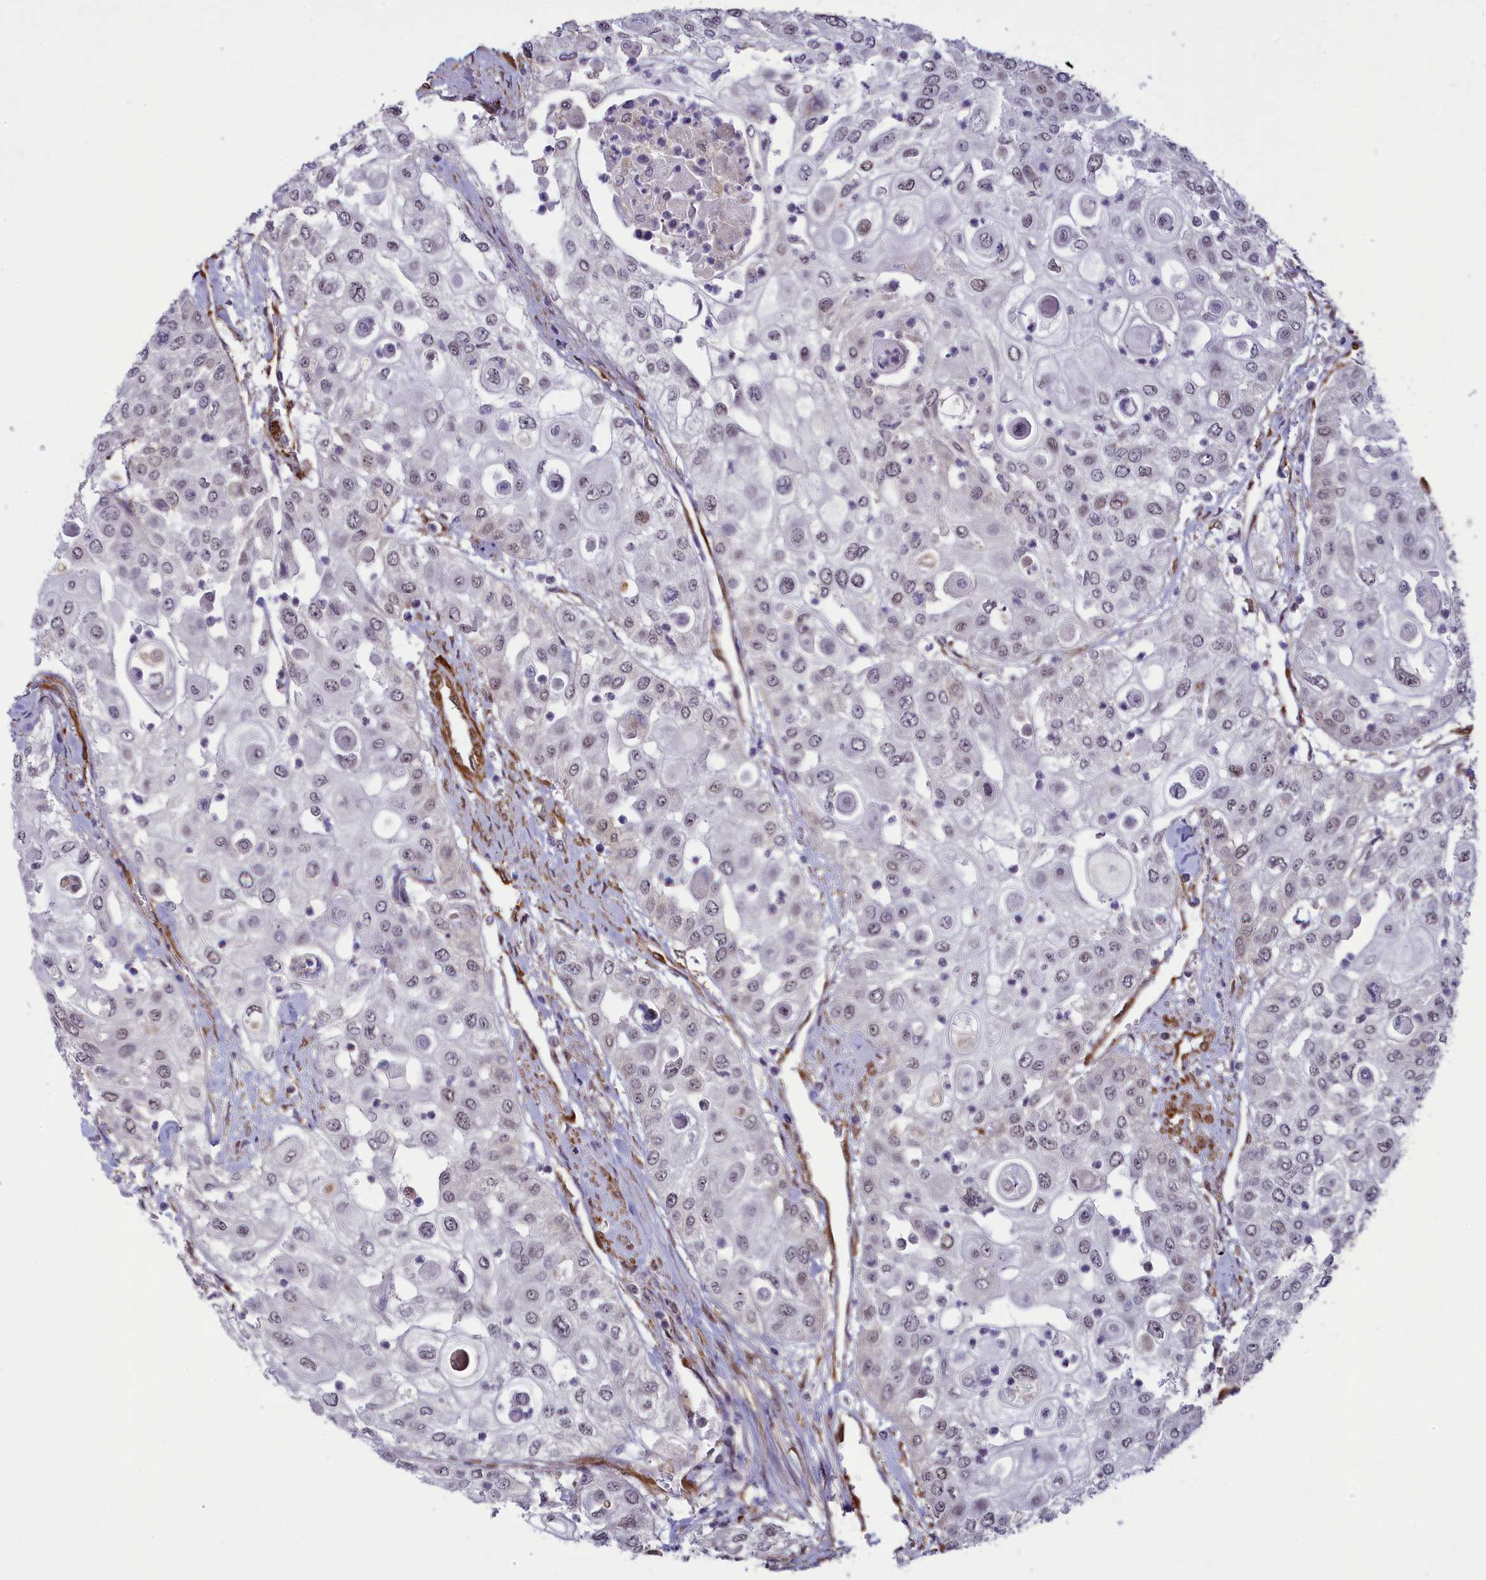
{"staining": {"intensity": "weak", "quantity": "<25%", "location": "nuclear"}, "tissue": "urothelial cancer", "cell_type": "Tumor cells", "image_type": "cancer", "snomed": [{"axis": "morphology", "description": "Urothelial carcinoma, High grade"}, {"axis": "topography", "description": "Urinary bladder"}], "caption": "Urothelial cancer was stained to show a protein in brown. There is no significant positivity in tumor cells.", "gene": "TNS1", "patient": {"sex": "female", "age": 79}}